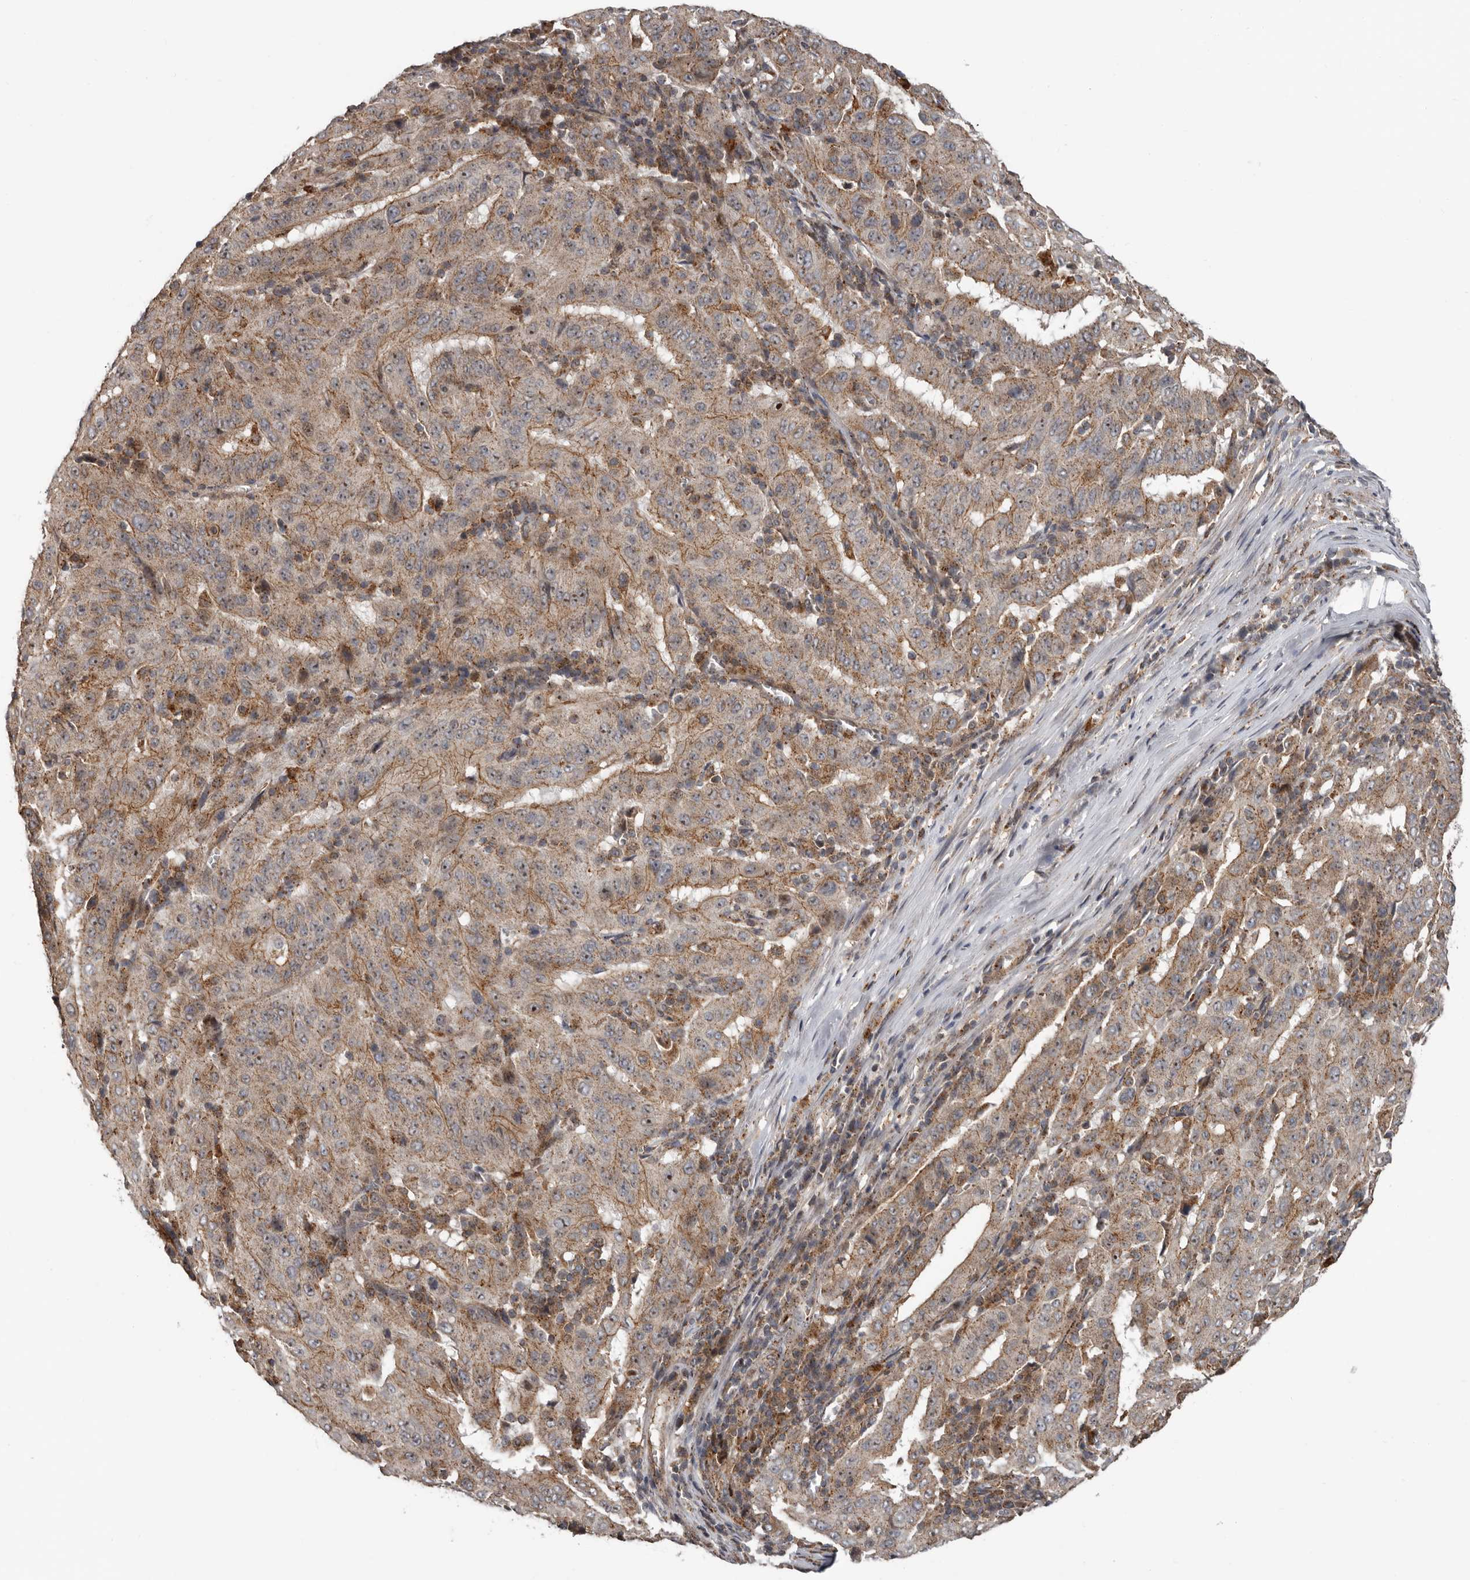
{"staining": {"intensity": "moderate", "quantity": ">75%", "location": "cytoplasmic/membranous"}, "tissue": "pancreatic cancer", "cell_type": "Tumor cells", "image_type": "cancer", "snomed": [{"axis": "morphology", "description": "Adenocarcinoma, NOS"}, {"axis": "topography", "description": "Pancreas"}], "caption": "Protein analysis of adenocarcinoma (pancreatic) tissue exhibits moderate cytoplasmic/membranous positivity in about >75% of tumor cells. (Stains: DAB in brown, nuclei in blue, Microscopy: brightfield microscopy at high magnification).", "gene": "FGFR4", "patient": {"sex": "male", "age": 63}}